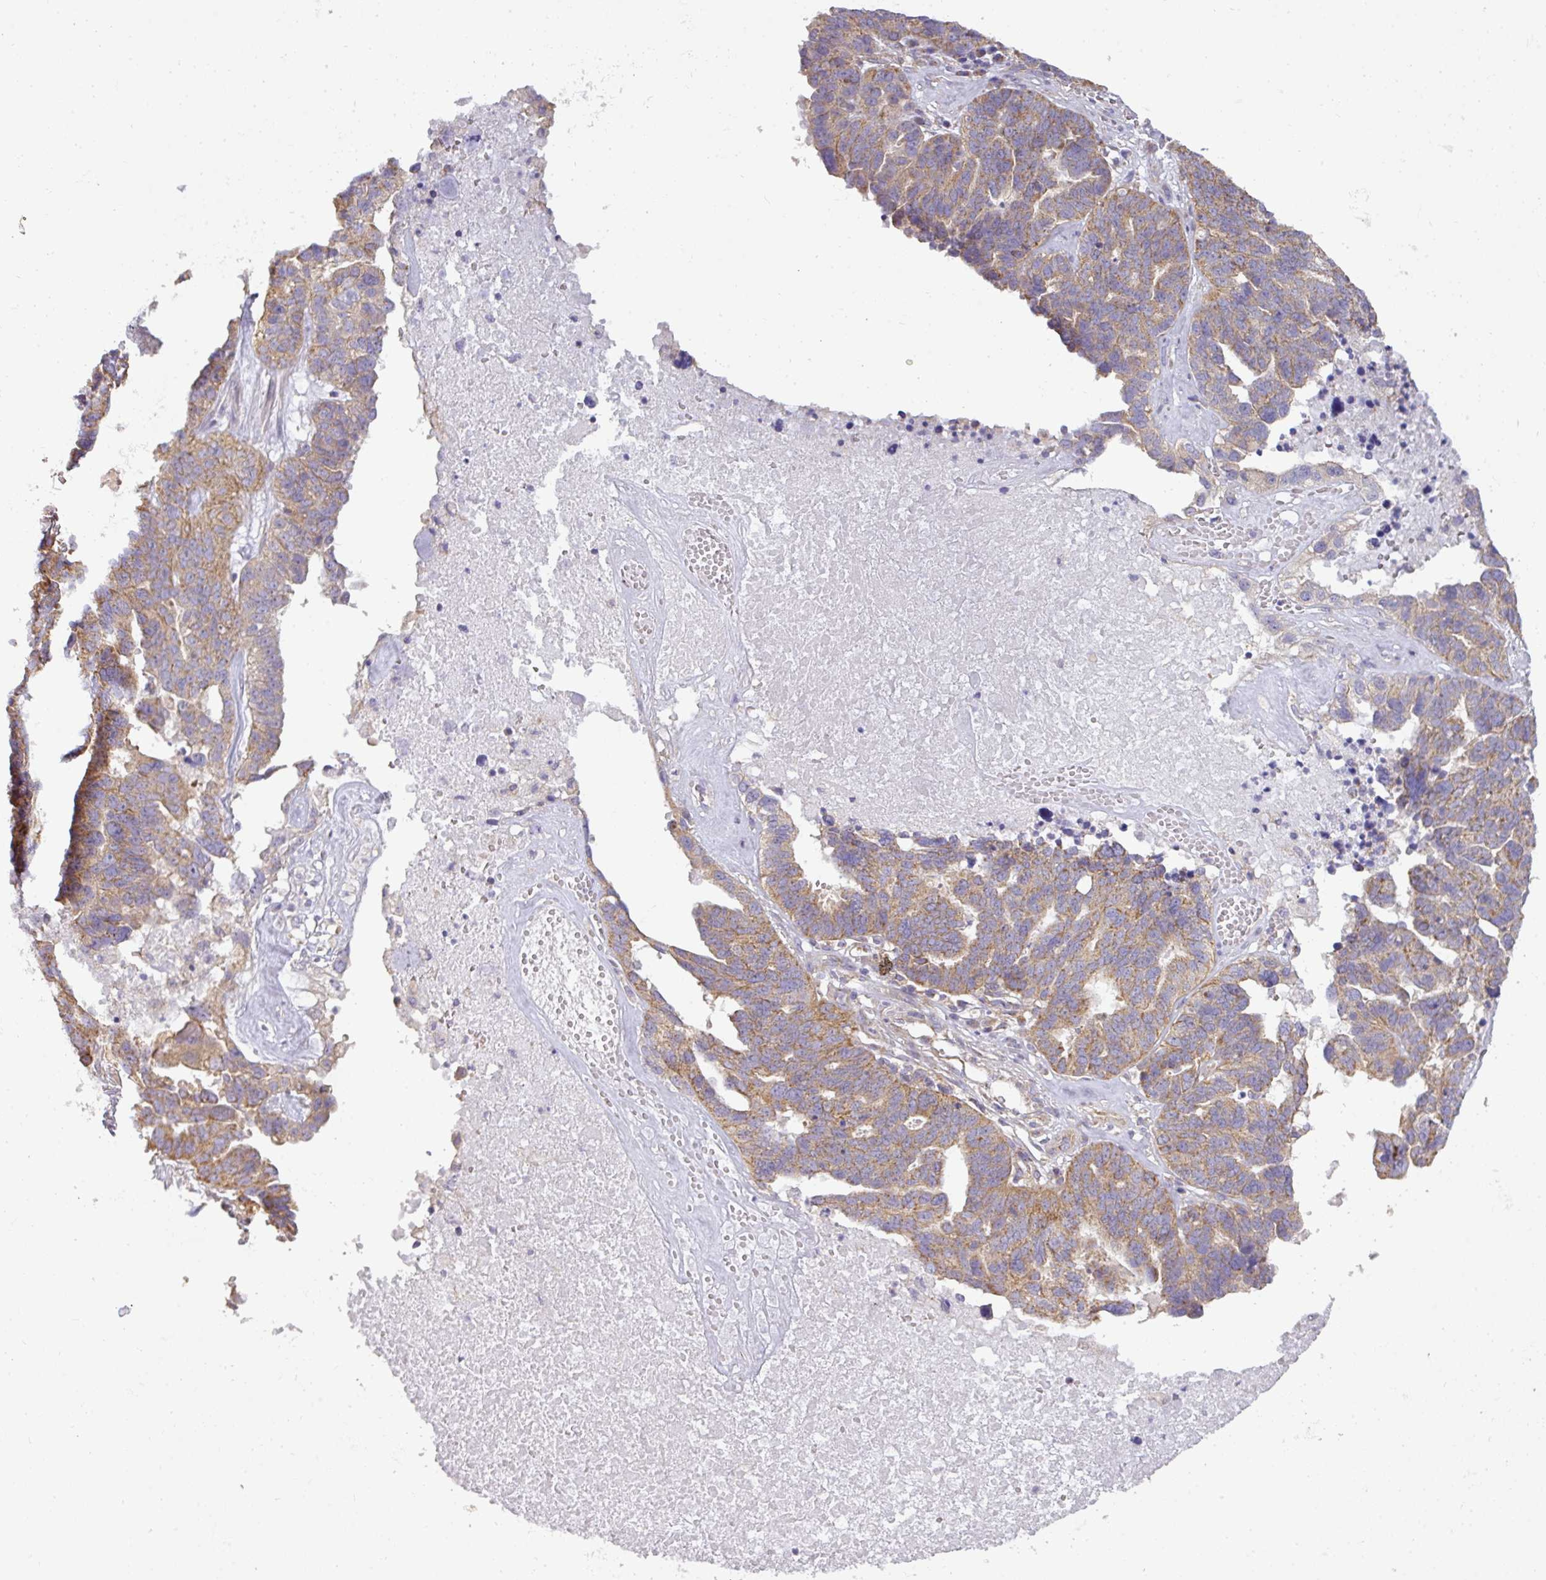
{"staining": {"intensity": "moderate", "quantity": ">75%", "location": "cytoplasmic/membranous"}, "tissue": "ovarian cancer", "cell_type": "Tumor cells", "image_type": "cancer", "snomed": [{"axis": "morphology", "description": "Cystadenocarcinoma, serous, NOS"}, {"axis": "topography", "description": "Ovary"}], "caption": "This micrograph shows ovarian cancer stained with immunohistochemistry (IHC) to label a protein in brown. The cytoplasmic/membranous of tumor cells show moderate positivity for the protein. Nuclei are counter-stained blue.", "gene": "ZNF211", "patient": {"sex": "female", "age": 59}}